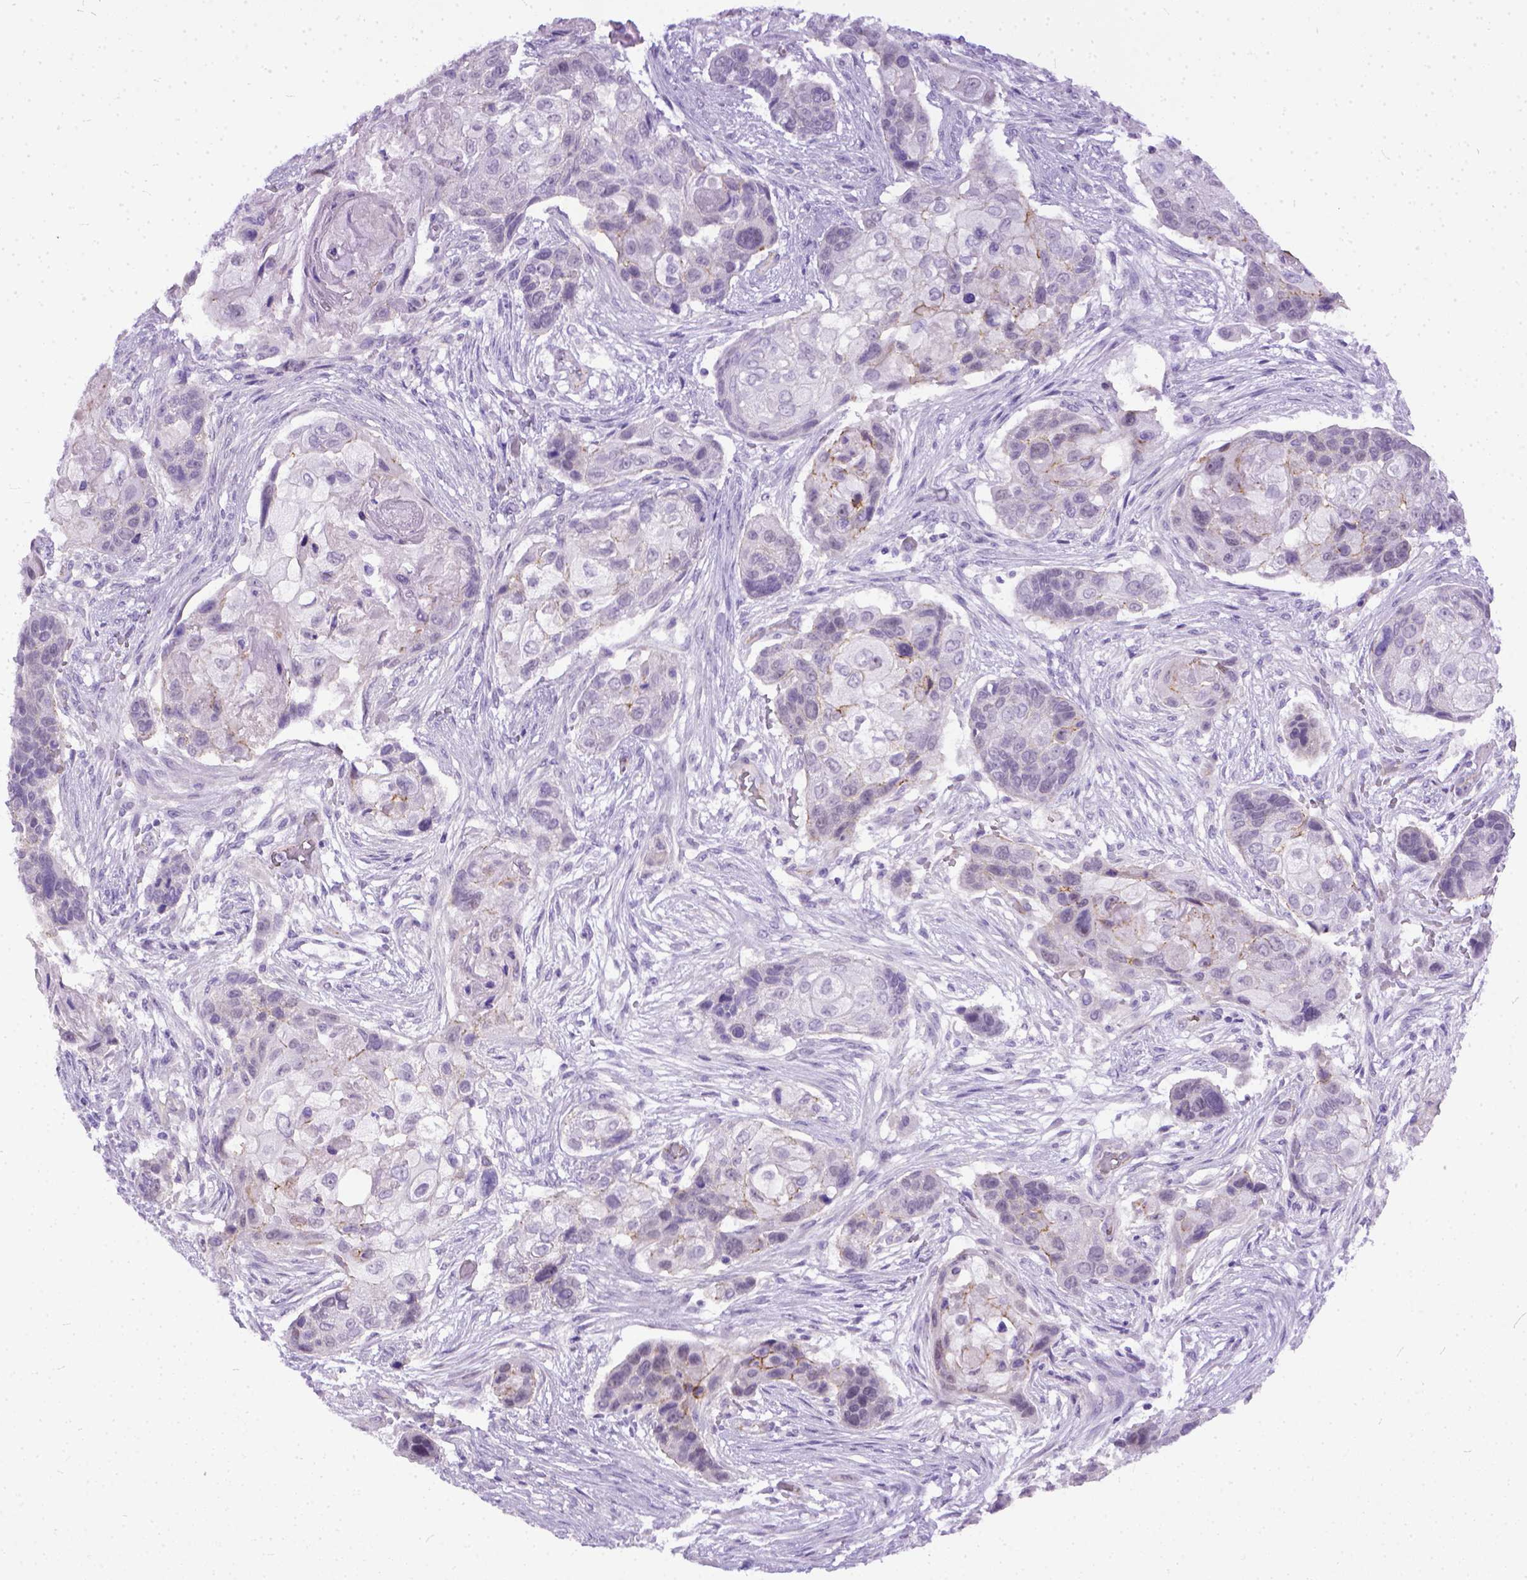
{"staining": {"intensity": "negative", "quantity": "none", "location": "none"}, "tissue": "lung cancer", "cell_type": "Tumor cells", "image_type": "cancer", "snomed": [{"axis": "morphology", "description": "Squamous cell carcinoma, NOS"}, {"axis": "topography", "description": "Lung"}], "caption": "Histopathology image shows no protein staining in tumor cells of lung cancer tissue.", "gene": "ADGRF1", "patient": {"sex": "male", "age": 69}}